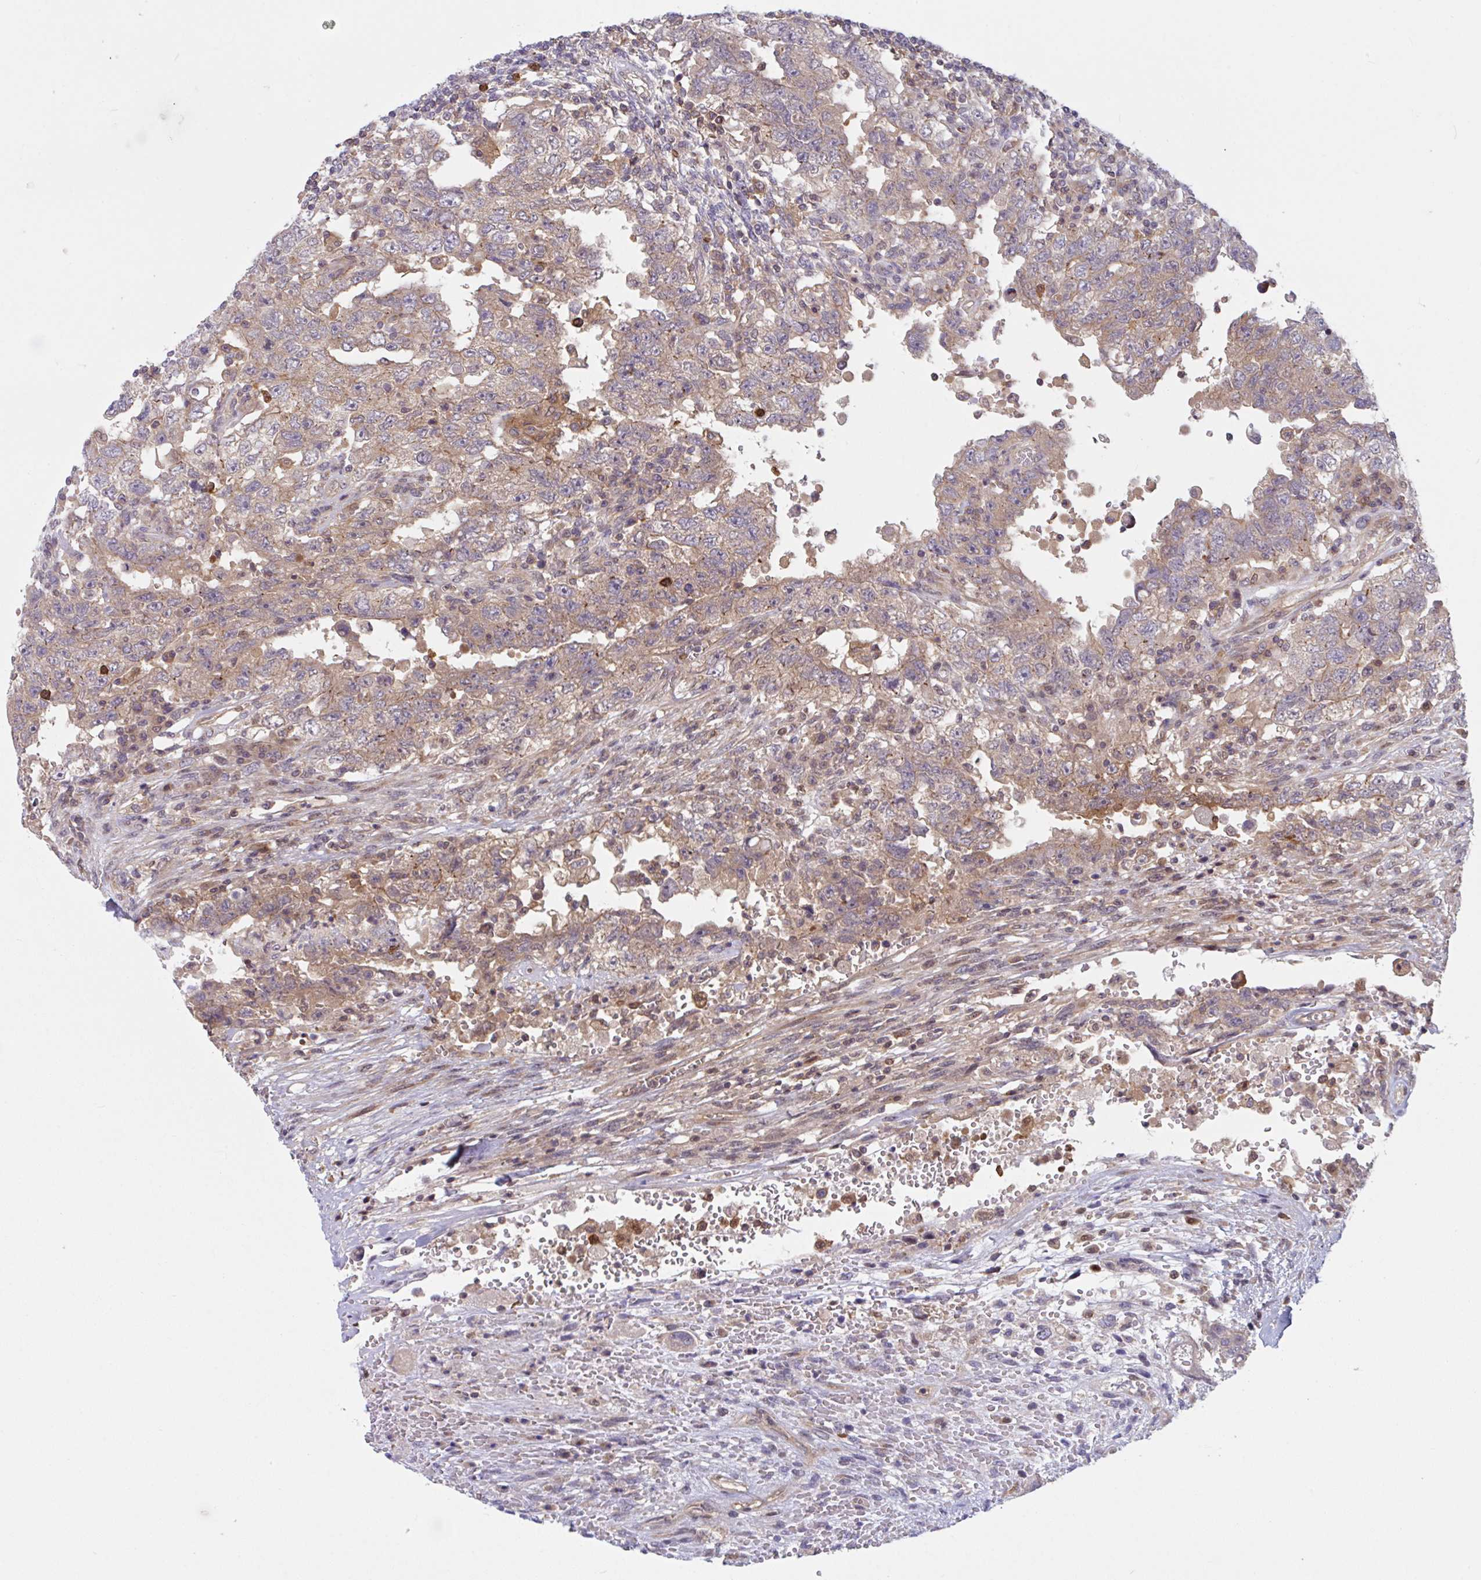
{"staining": {"intensity": "weak", "quantity": "25%-75%", "location": "cytoplasmic/membranous"}, "tissue": "testis cancer", "cell_type": "Tumor cells", "image_type": "cancer", "snomed": [{"axis": "morphology", "description": "Carcinoma, Embryonal, NOS"}, {"axis": "topography", "description": "Testis"}], "caption": "Protein expression analysis of testis cancer reveals weak cytoplasmic/membranous expression in approximately 25%-75% of tumor cells.", "gene": "LMNTD2", "patient": {"sex": "male", "age": 26}}